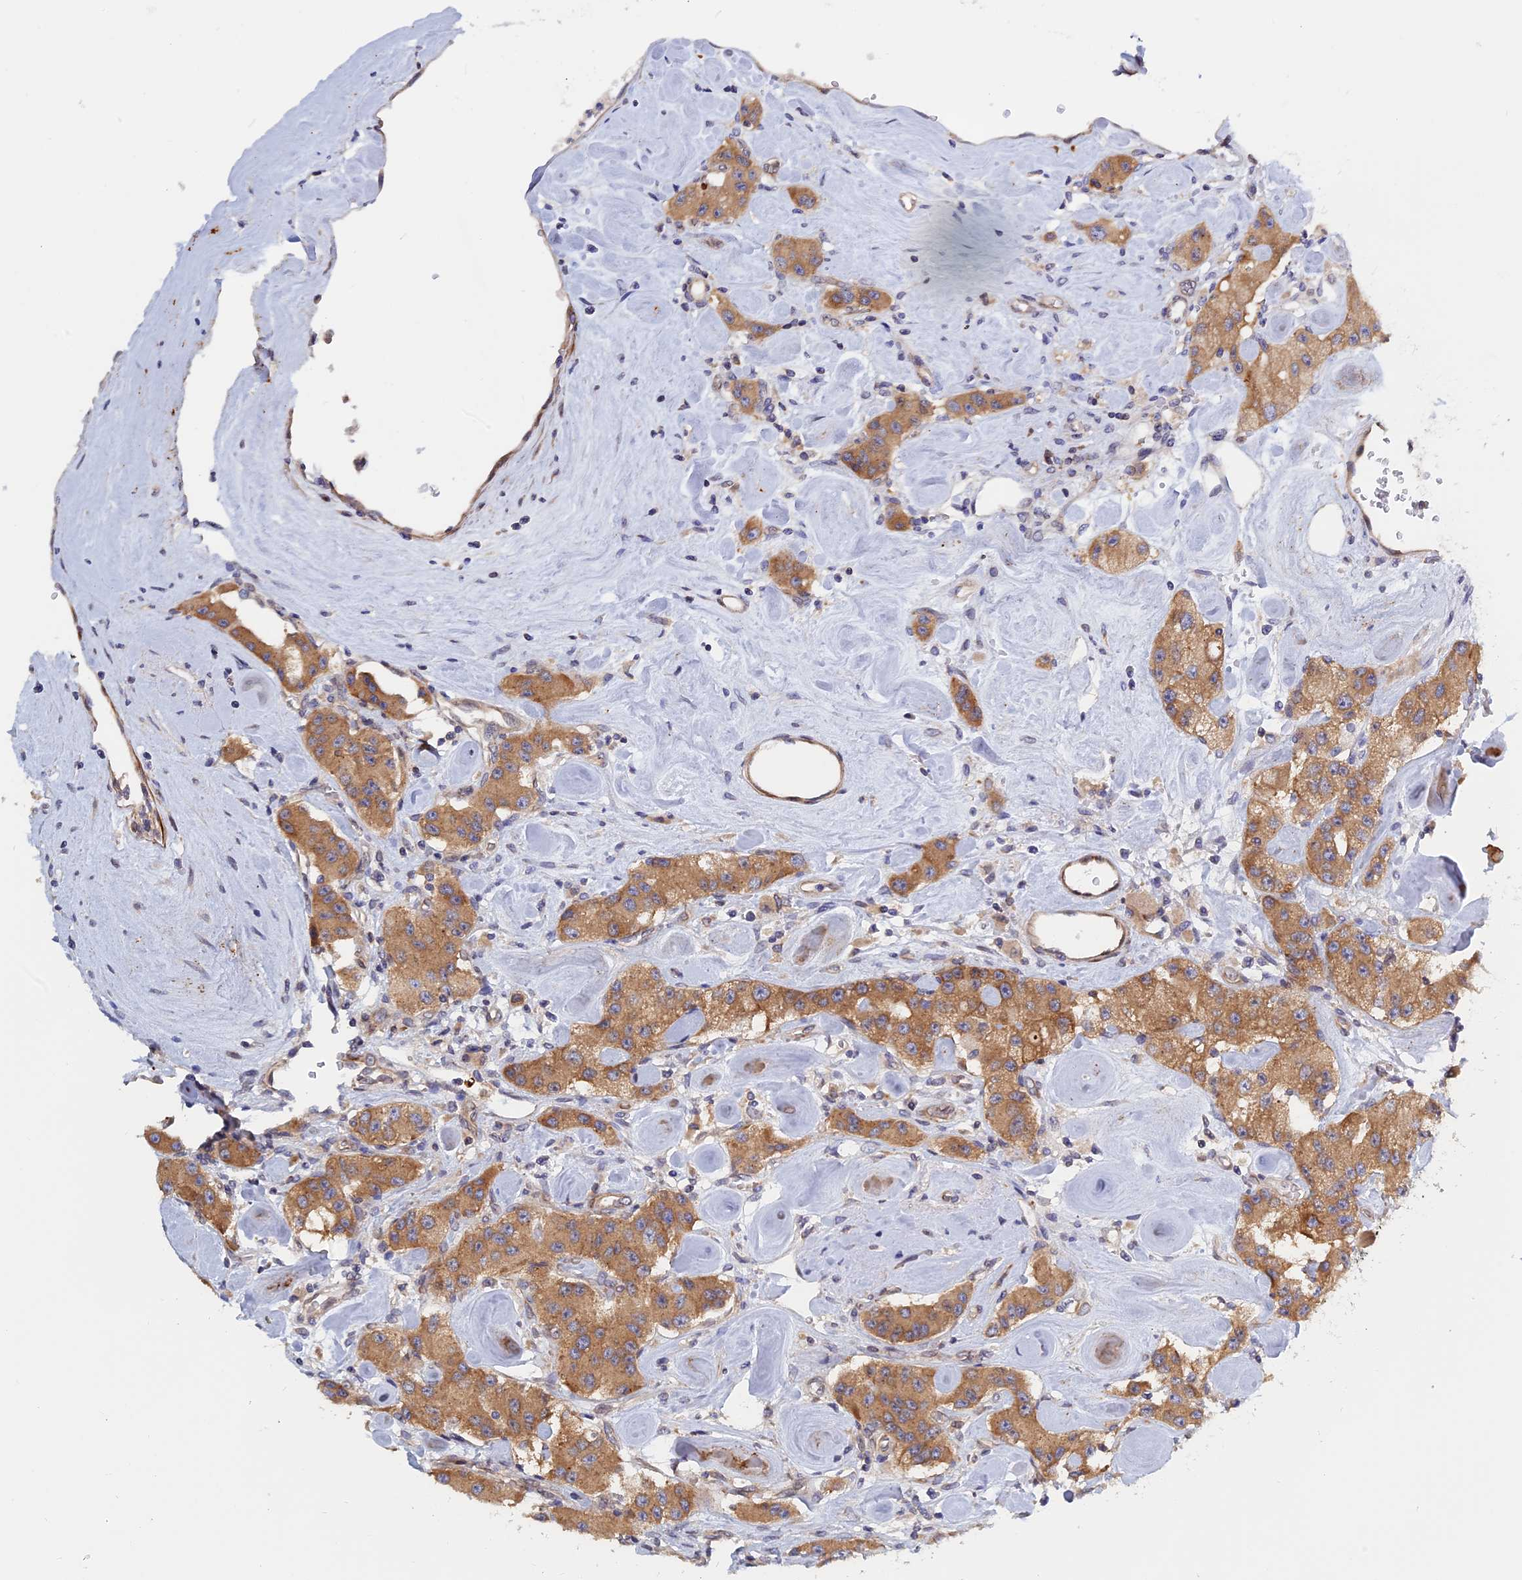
{"staining": {"intensity": "moderate", "quantity": ">75%", "location": "cytoplasmic/membranous"}, "tissue": "carcinoid", "cell_type": "Tumor cells", "image_type": "cancer", "snomed": [{"axis": "morphology", "description": "Carcinoid, malignant, NOS"}, {"axis": "topography", "description": "Pancreas"}], "caption": "Carcinoid (malignant) tissue displays moderate cytoplasmic/membranous expression in approximately >75% of tumor cells (DAB (3,3'-diaminobenzidine) IHC, brown staining for protein, blue staining for nuclei).", "gene": "NAA10", "patient": {"sex": "male", "age": 41}}